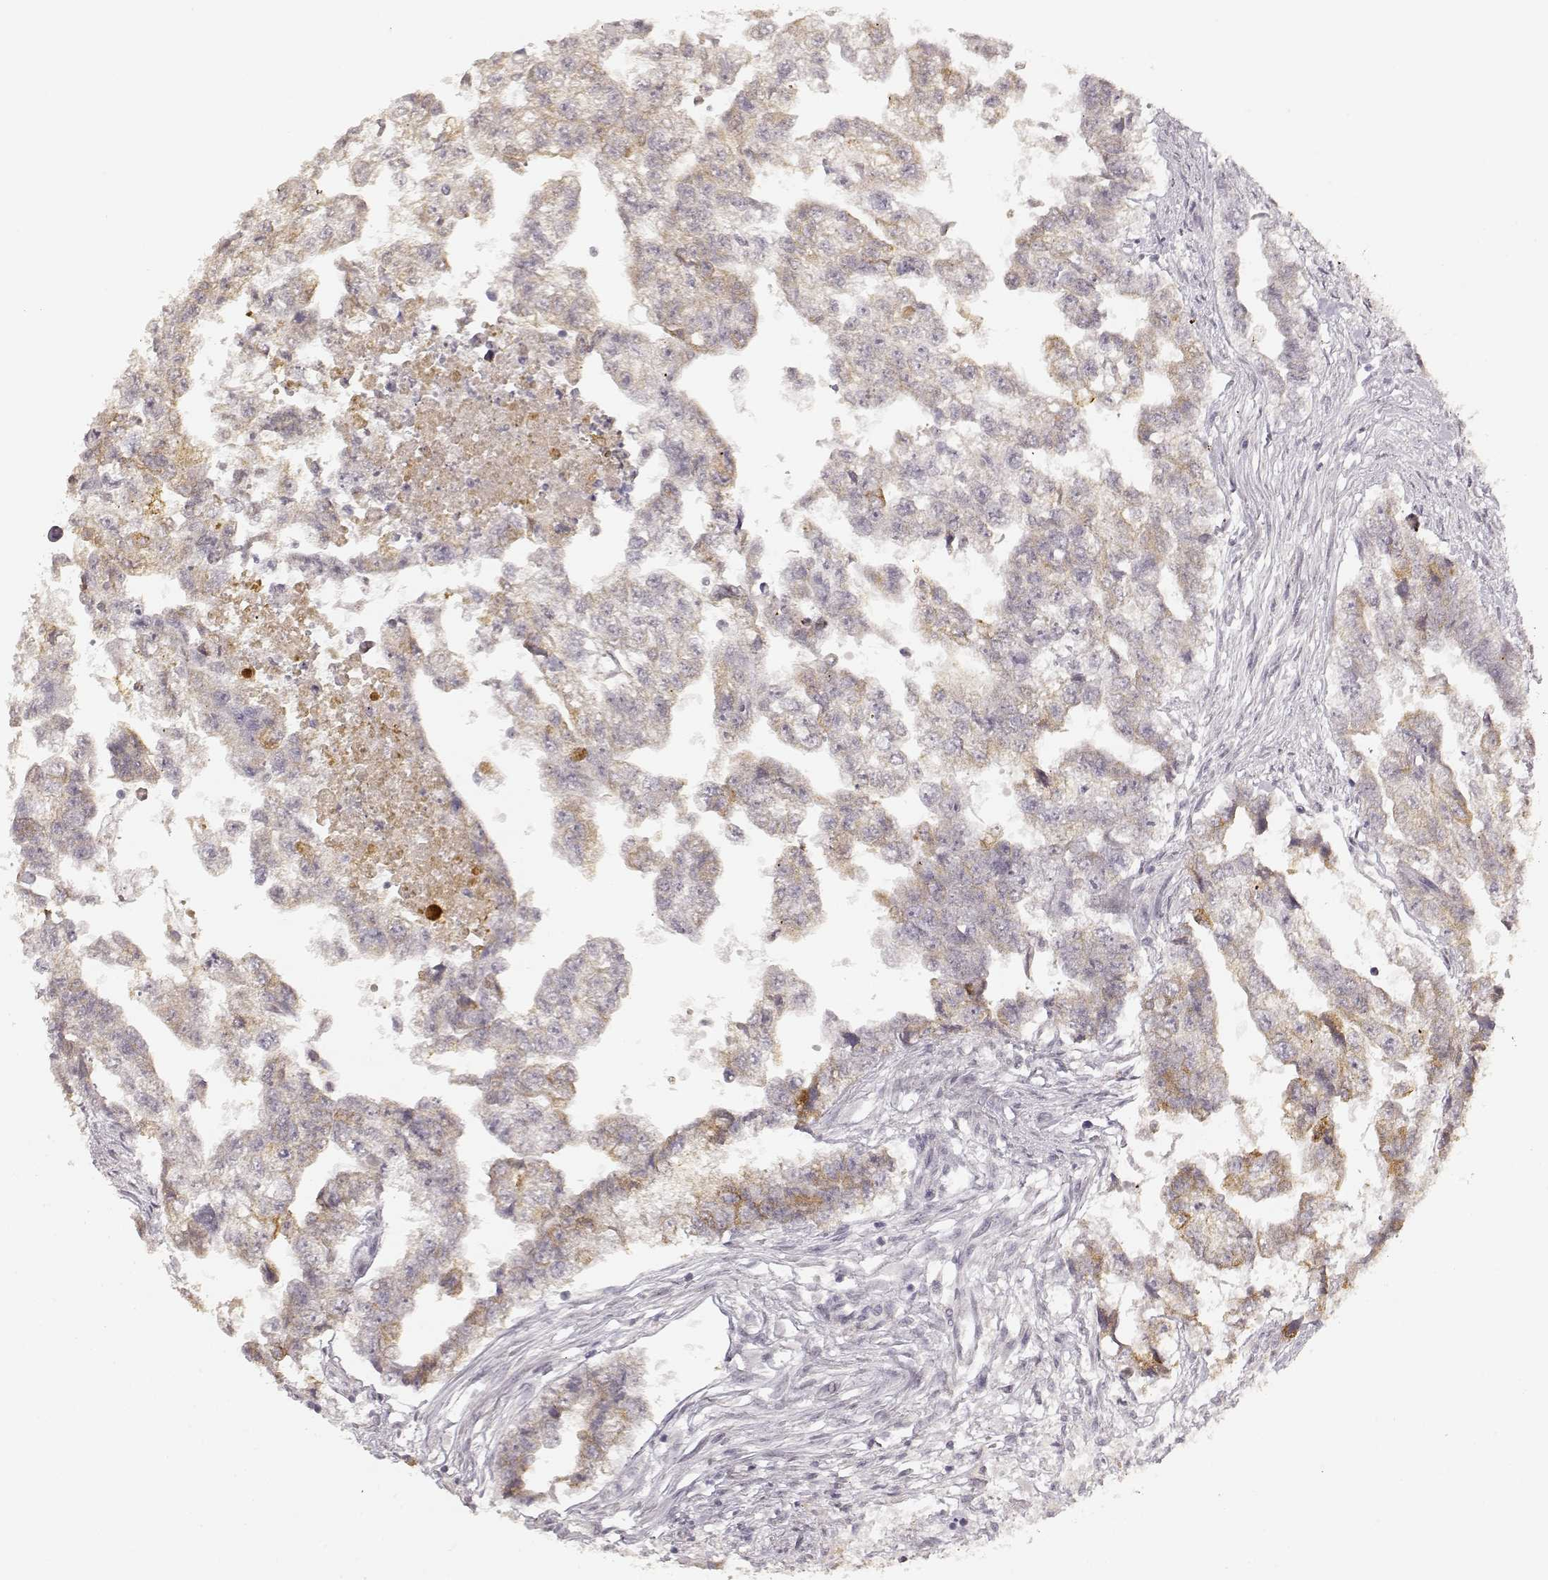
{"staining": {"intensity": "weak", "quantity": "25%-75%", "location": "cytoplasmic/membranous"}, "tissue": "testis cancer", "cell_type": "Tumor cells", "image_type": "cancer", "snomed": [{"axis": "morphology", "description": "Carcinoma, Embryonal, NOS"}, {"axis": "morphology", "description": "Teratoma, malignant, NOS"}, {"axis": "topography", "description": "Testis"}], "caption": "Tumor cells exhibit weak cytoplasmic/membranous positivity in approximately 25%-75% of cells in embryonal carcinoma (testis). The staining is performed using DAB brown chromogen to label protein expression. The nuclei are counter-stained blue using hematoxylin.", "gene": "LAMC2", "patient": {"sex": "male", "age": 44}}